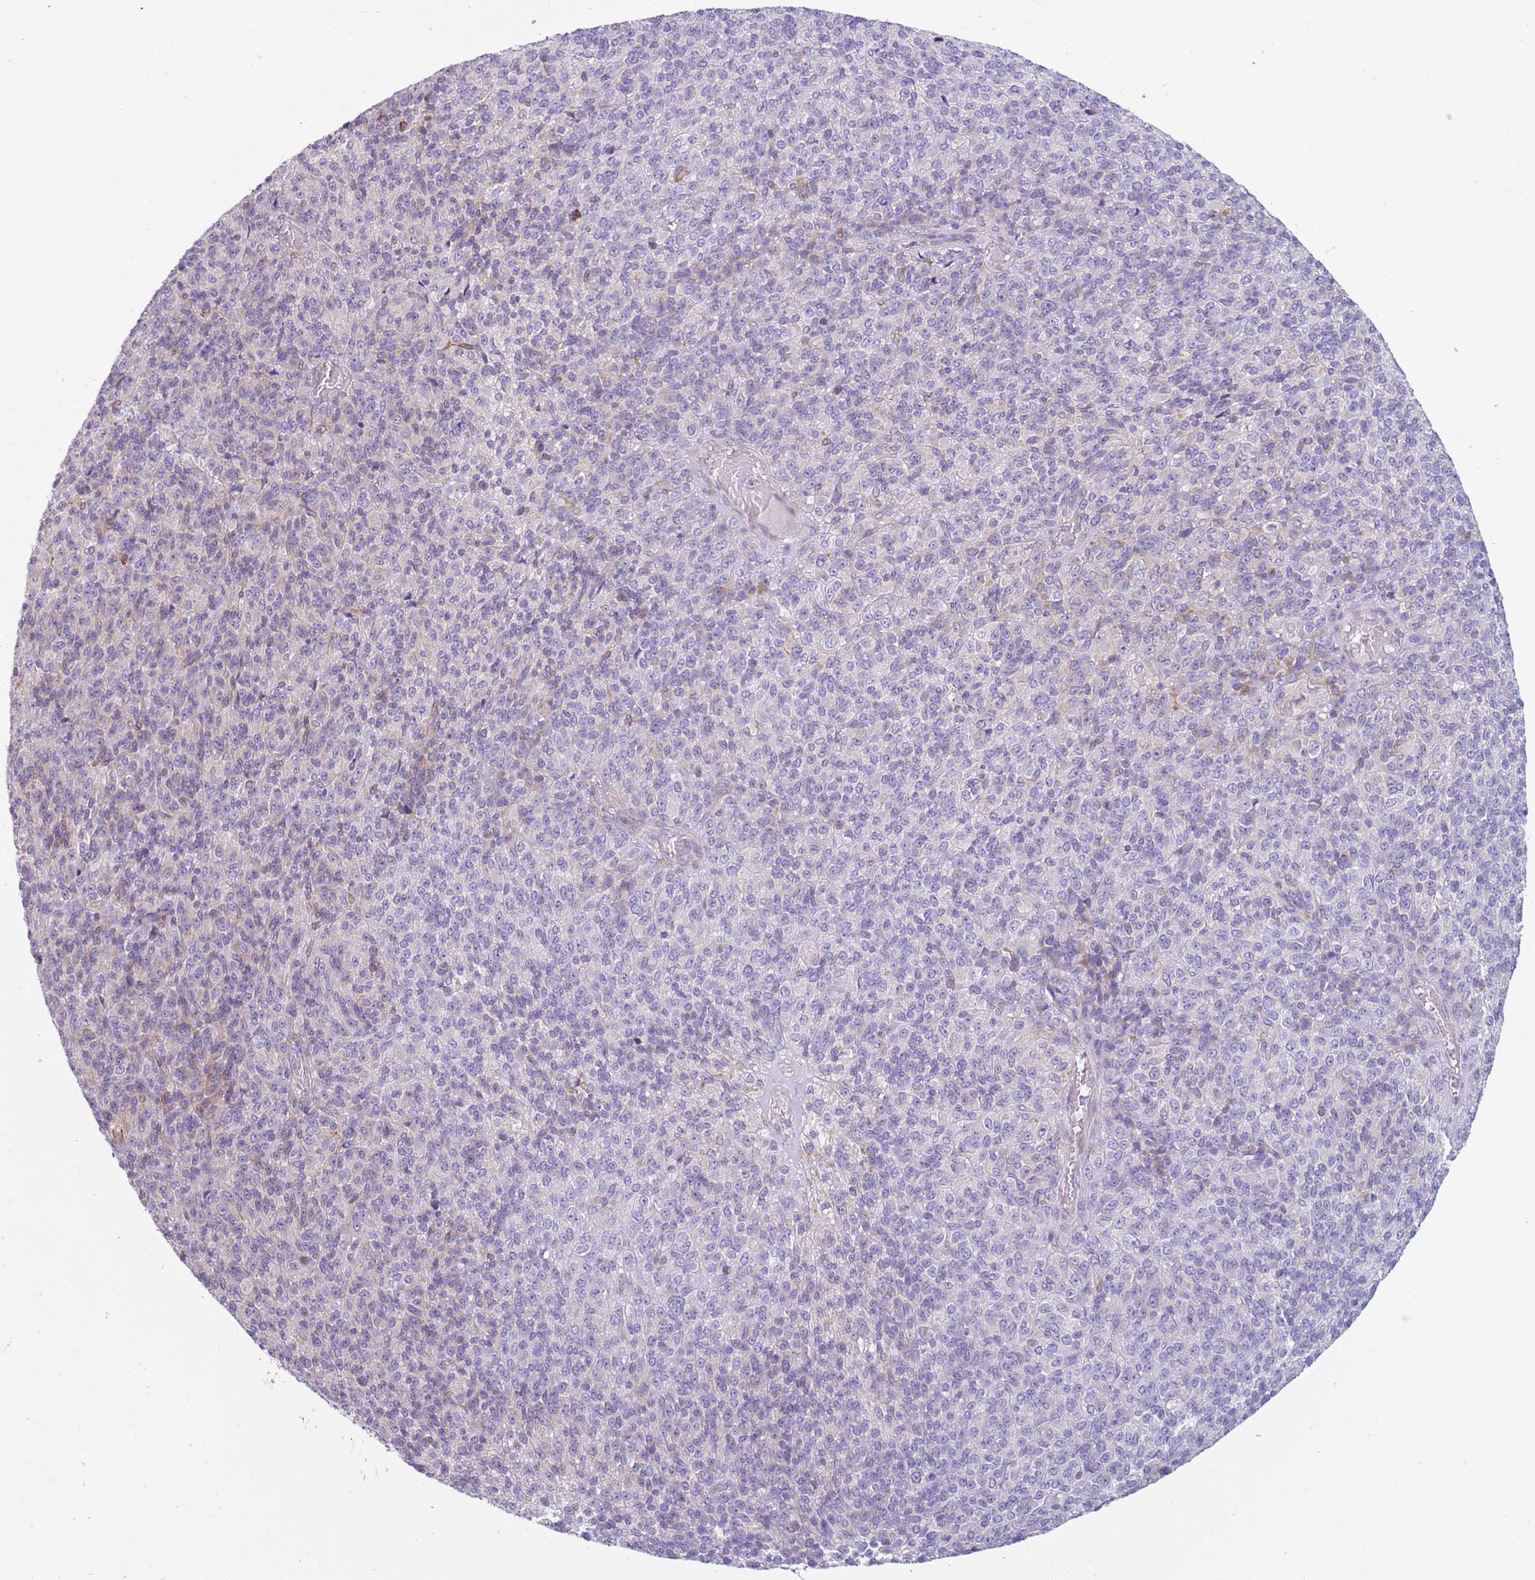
{"staining": {"intensity": "negative", "quantity": "none", "location": "none"}, "tissue": "melanoma", "cell_type": "Tumor cells", "image_type": "cancer", "snomed": [{"axis": "morphology", "description": "Malignant melanoma, Metastatic site"}, {"axis": "topography", "description": "Brain"}], "caption": "There is no significant expression in tumor cells of melanoma.", "gene": "OAF", "patient": {"sex": "female", "age": 56}}